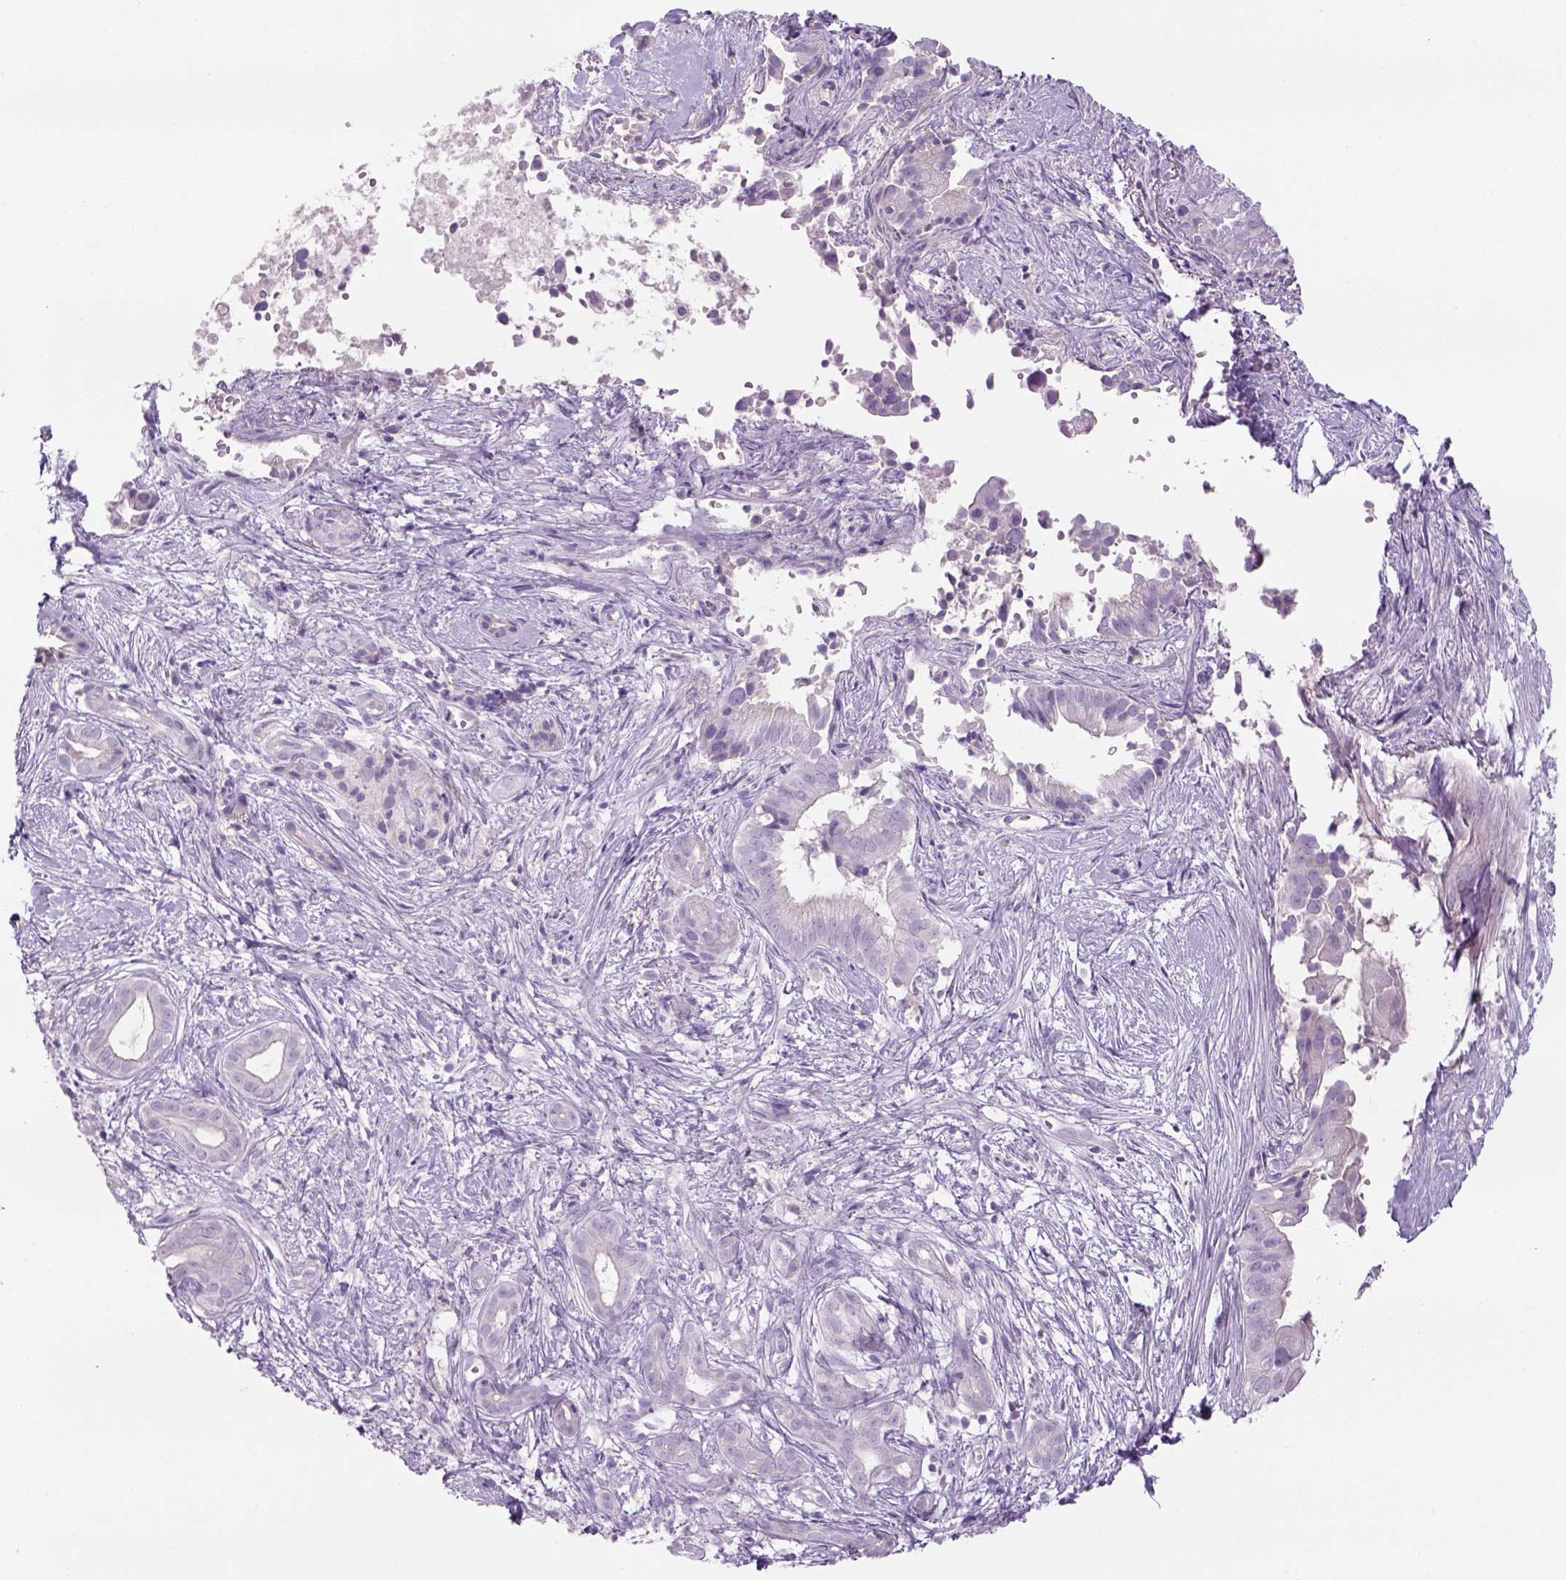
{"staining": {"intensity": "negative", "quantity": "none", "location": "none"}, "tissue": "pancreatic cancer", "cell_type": "Tumor cells", "image_type": "cancer", "snomed": [{"axis": "morphology", "description": "Adenocarcinoma, NOS"}, {"axis": "topography", "description": "Pancreas"}], "caption": "Immunohistochemistry image of human pancreatic cancer (adenocarcinoma) stained for a protein (brown), which reveals no positivity in tumor cells.", "gene": "TENM4", "patient": {"sex": "male", "age": 61}}